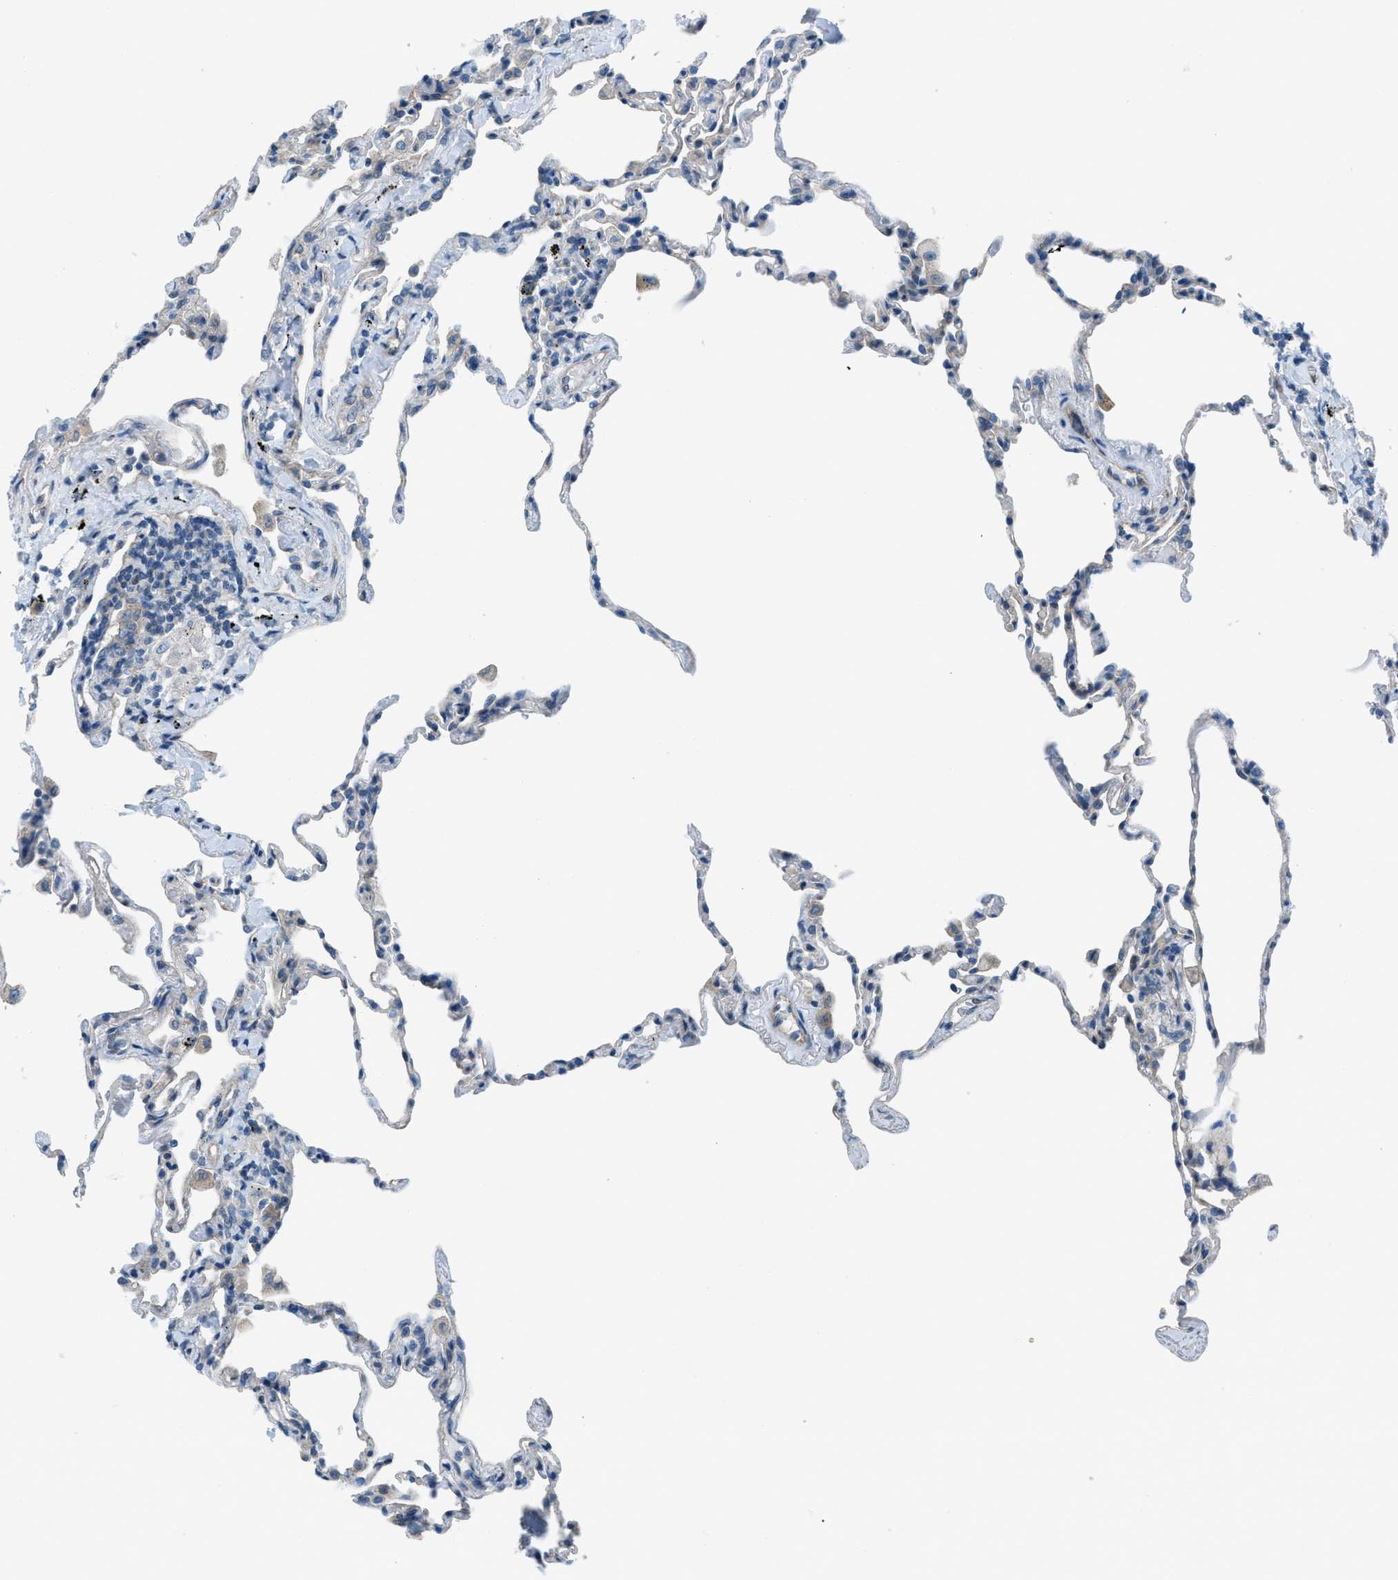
{"staining": {"intensity": "negative", "quantity": "none", "location": "none"}, "tissue": "lung", "cell_type": "Alveolar cells", "image_type": "normal", "snomed": [{"axis": "morphology", "description": "Normal tissue, NOS"}, {"axis": "topography", "description": "Lung"}], "caption": "DAB immunohistochemical staining of normal human lung exhibits no significant staining in alveolar cells. (DAB IHC, high magnification).", "gene": "PRKN", "patient": {"sex": "male", "age": 59}}